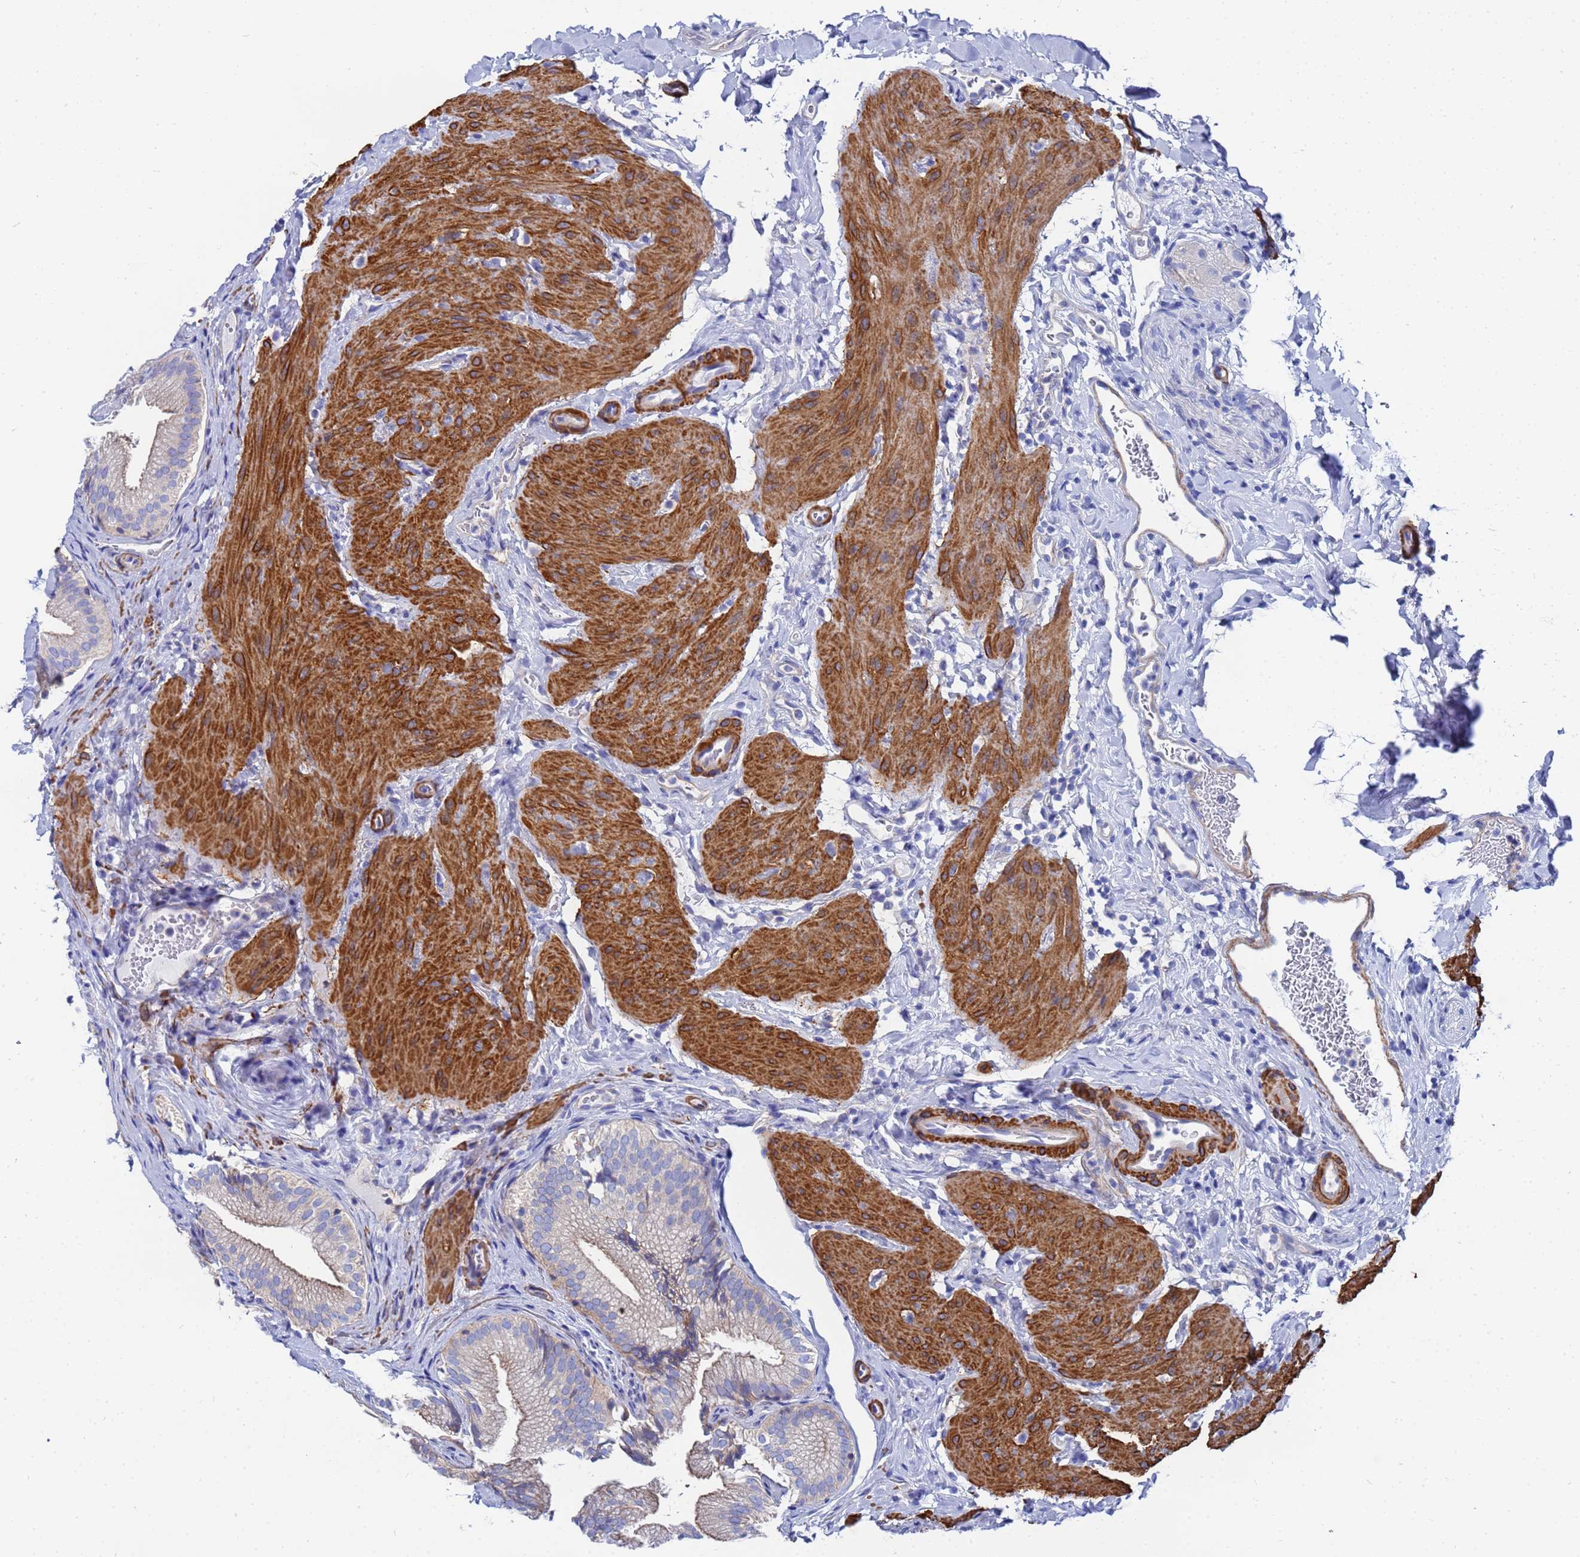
{"staining": {"intensity": "weak", "quantity": "<25%", "location": "cytoplasmic/membranous"}, "tissue": "gallbladder", "cell_type": "Glandular cells", "image_type": "normal", "snomed": [{"axis": "morphology", "description": "Normal tissue, NOS"}, {"axis": "topography", "description": "Gallbladder"}], "caption": "An IHC micrograph of normal gallbladder is shown. There is no staining in glandular cells of gallbladder. Nuclei are stained in blue.", "gene": "RAB39A", "patient": {"sex": "female", "age": 30}}